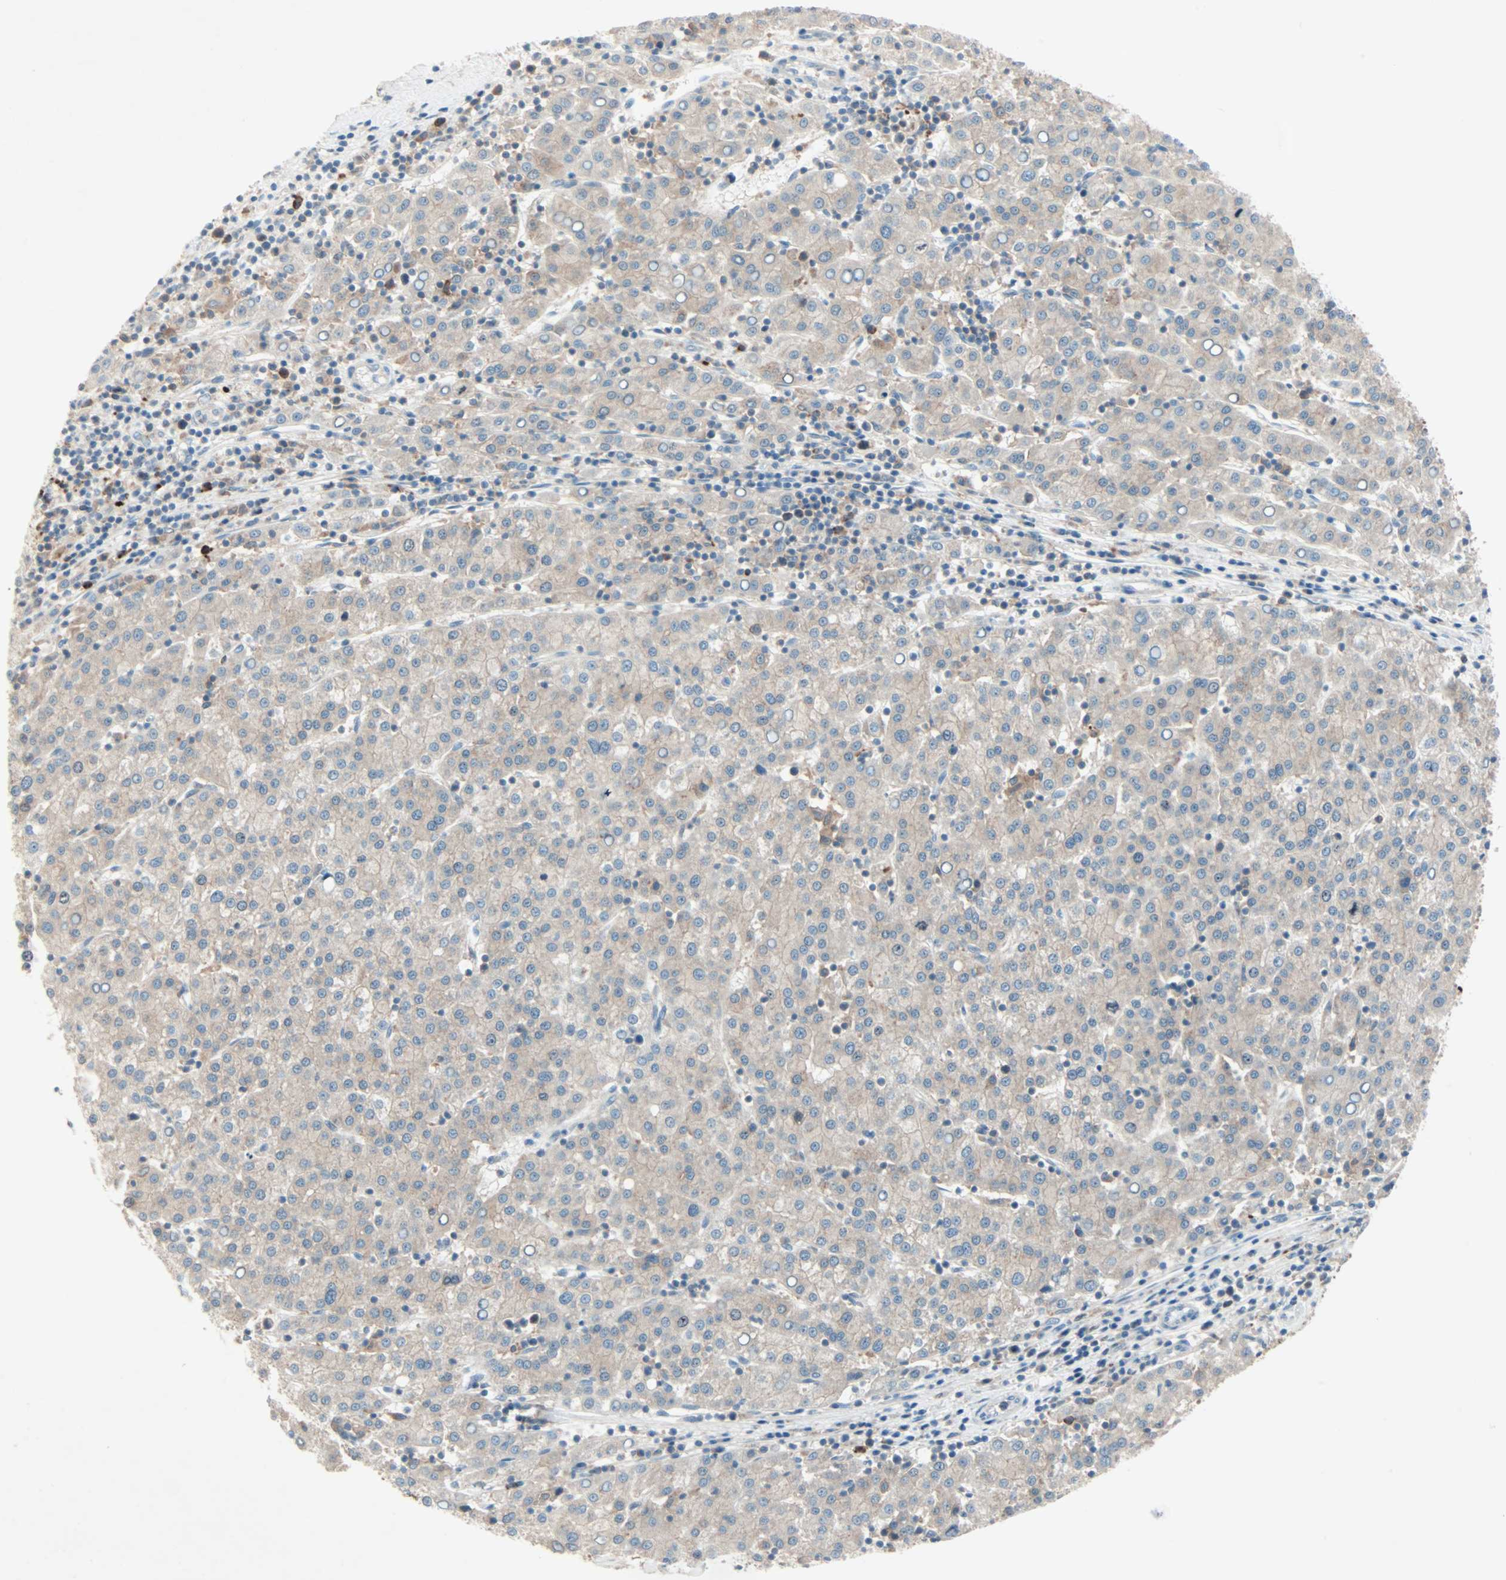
{"staining": {"intensity": "weak", "quantity": "25%-75%", "location": "cytoplasmic/membranous"}, "tissue": "liver cancer", "cell_type": "Tumor cells", "image_type": "cancer", "snomed": [{"axis": "morphology", "description": "Carcinoma, Hepatocellular, NOS"}, {"axis": "topography", "description": "Liver"}], "caption": "Liver hepatocellular carcinoma tissue reveals weak cytoplasmic/membranous positivity in about 25%-75% of tumor cells", "gene": "SMIM8", "patient": {"sex": "female", "age": 58}}